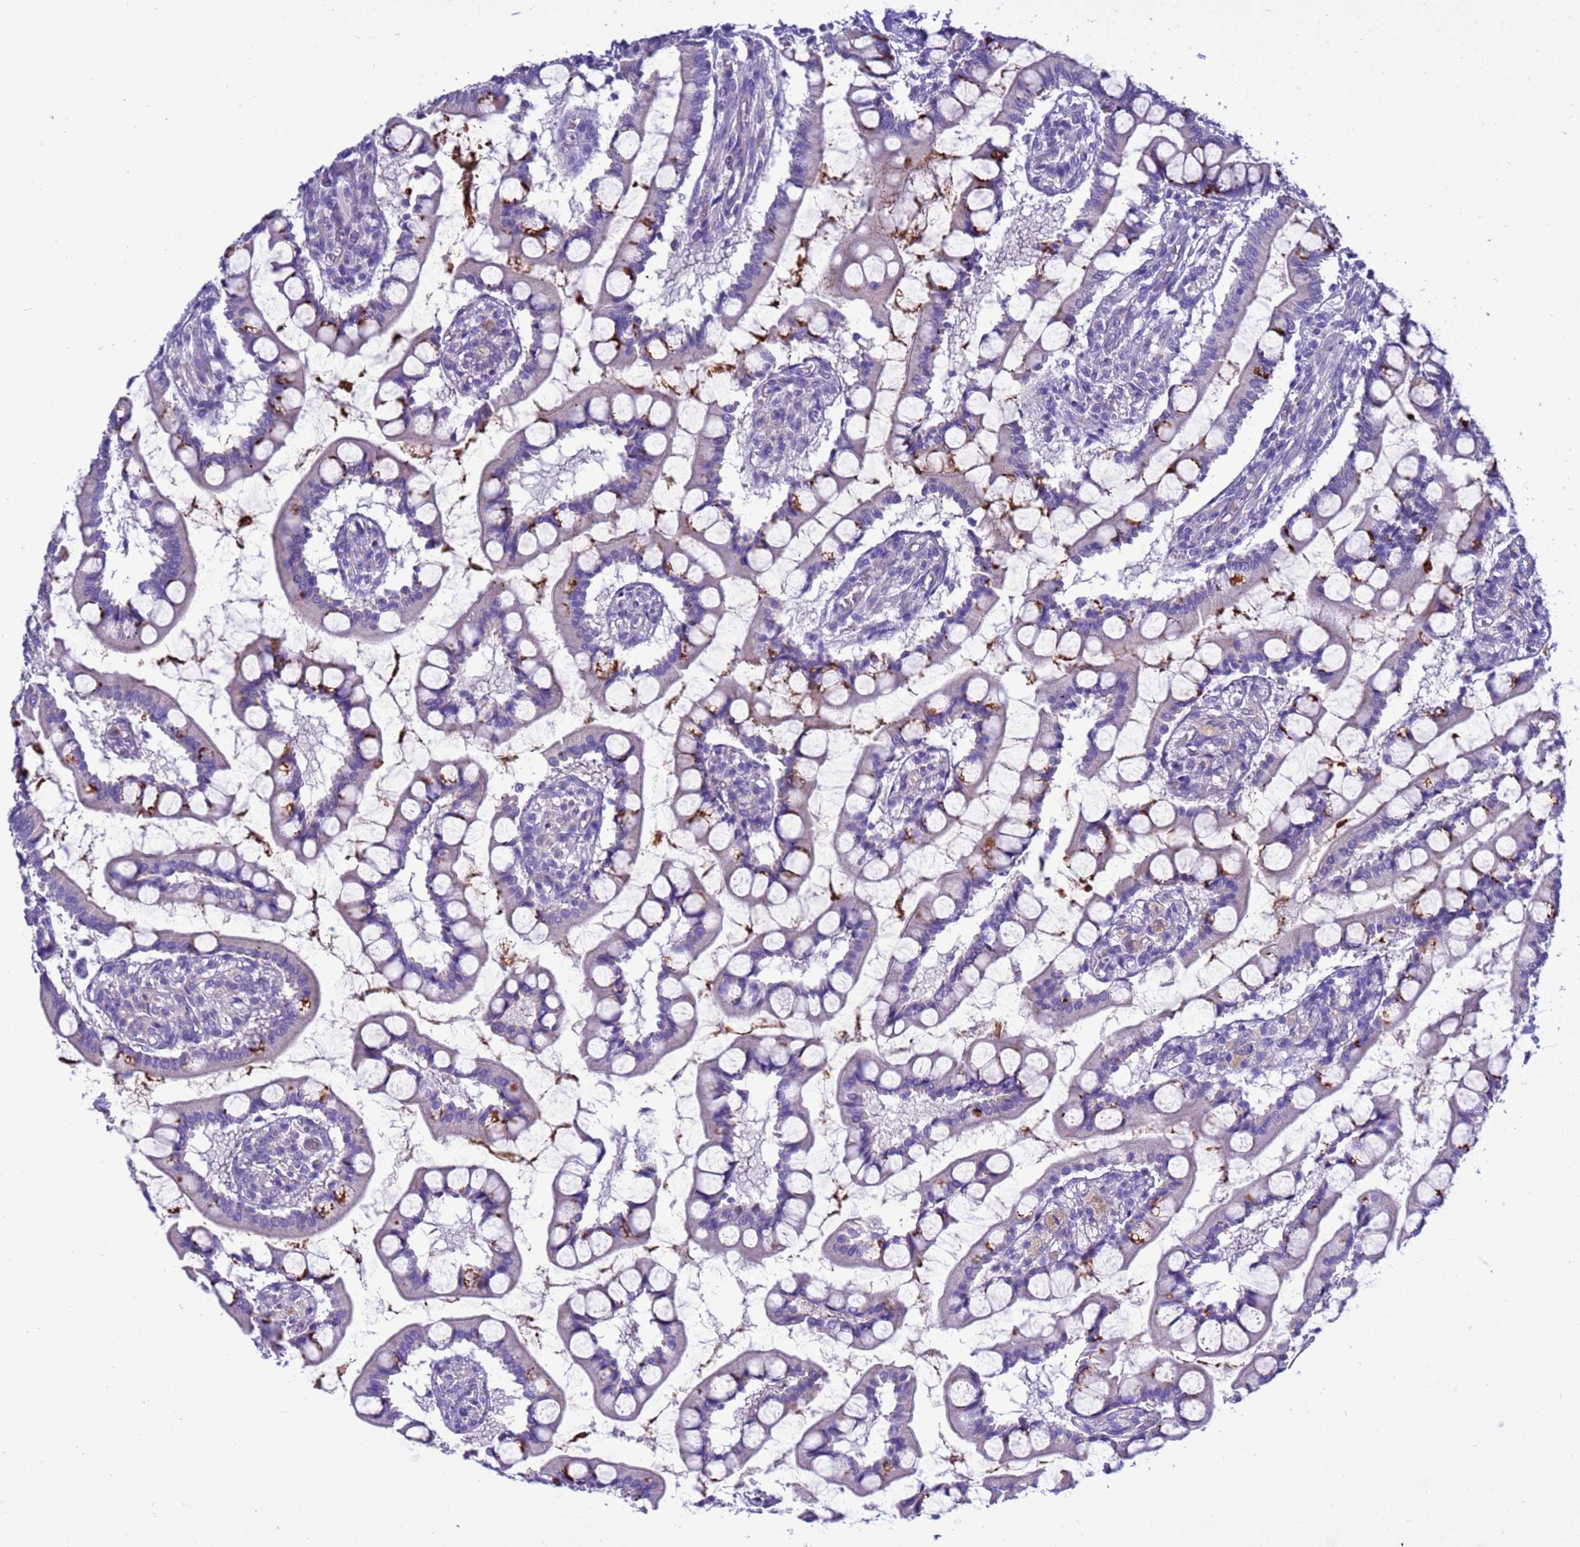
{"staining": {"intensity": "strong", "quantity": "25%-75%", "location": "cytoplasmic/membranous"}, "tissue": "small intestine", "cell_type": "Glandular cells", "image_type": "normal", "snomed": [{"axis": "morphology", "description": "Normal tissue, NOS"}, {"axis": "topography", "description": "Small intestine"}], "caption": "Immunohistochemistry (DAB (3,3'-diaminobenzidine)) staining of benign human small intestine displays strong cytoplasmic/membranous protein positivity in about 25%-75% of glandular cells.", "gene": "KICS2", "patient": {"sex": "male", "age": 52}}